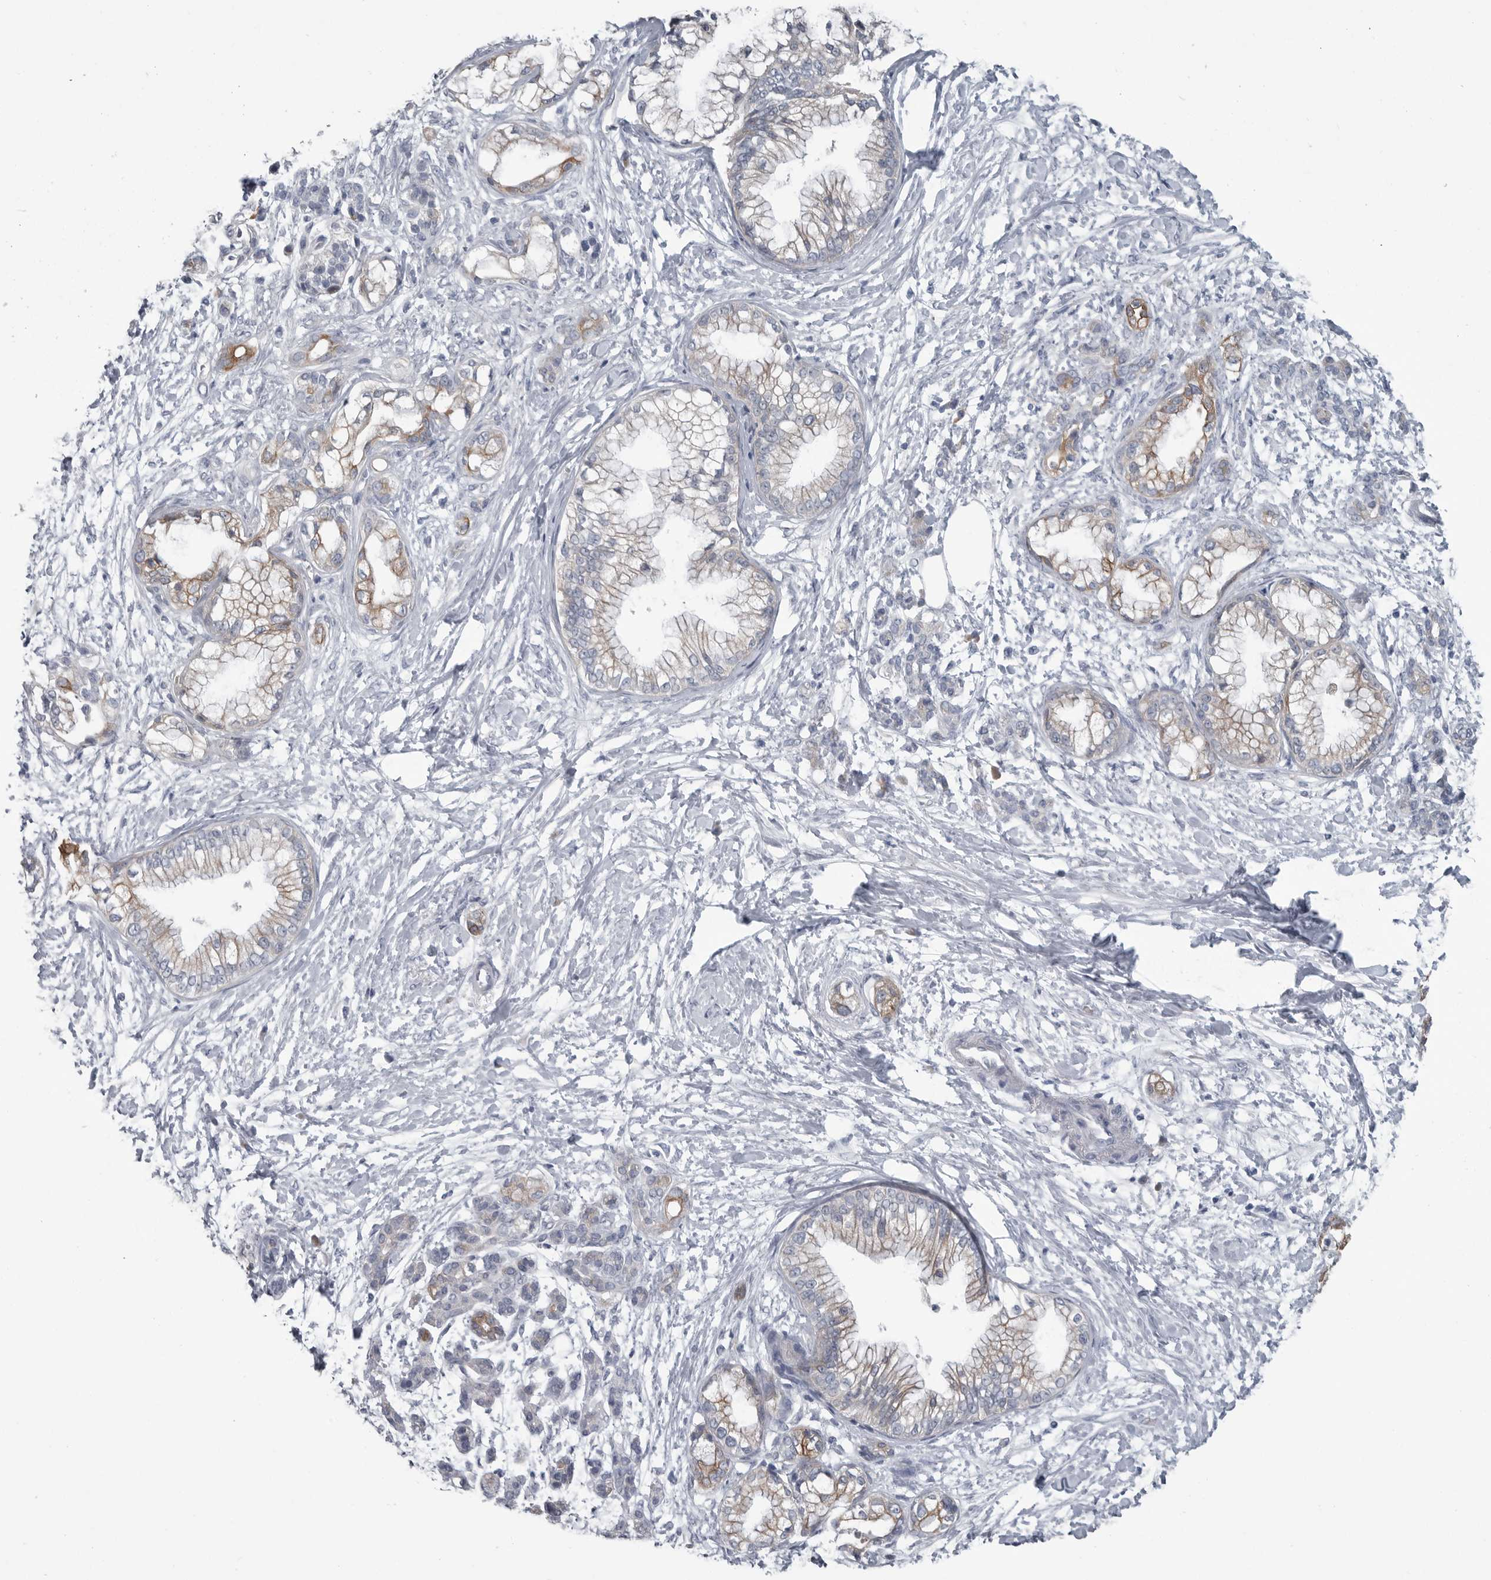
{"staining": {"intensity": "moderate", "quantity": ">75%", "location": "cytoplasmic/membranous"}, "tissue": "pancreatic cancer", "cell_type": "Tumor cells", "image_type": "cancer", "snomed": [{"axis": "morphology", "description": "Adenocarcinoma, NOS"}, {"axis": "topography", "description": "Pancreas"}], "caption": "Pancreatic cancer stained for a protein (brown) displays moderate cytoplasmic/membranous positive positivity in about >75% of tumor cells.", "gene": "MYOC", "patient": {"sex": "male", "age": 68}}